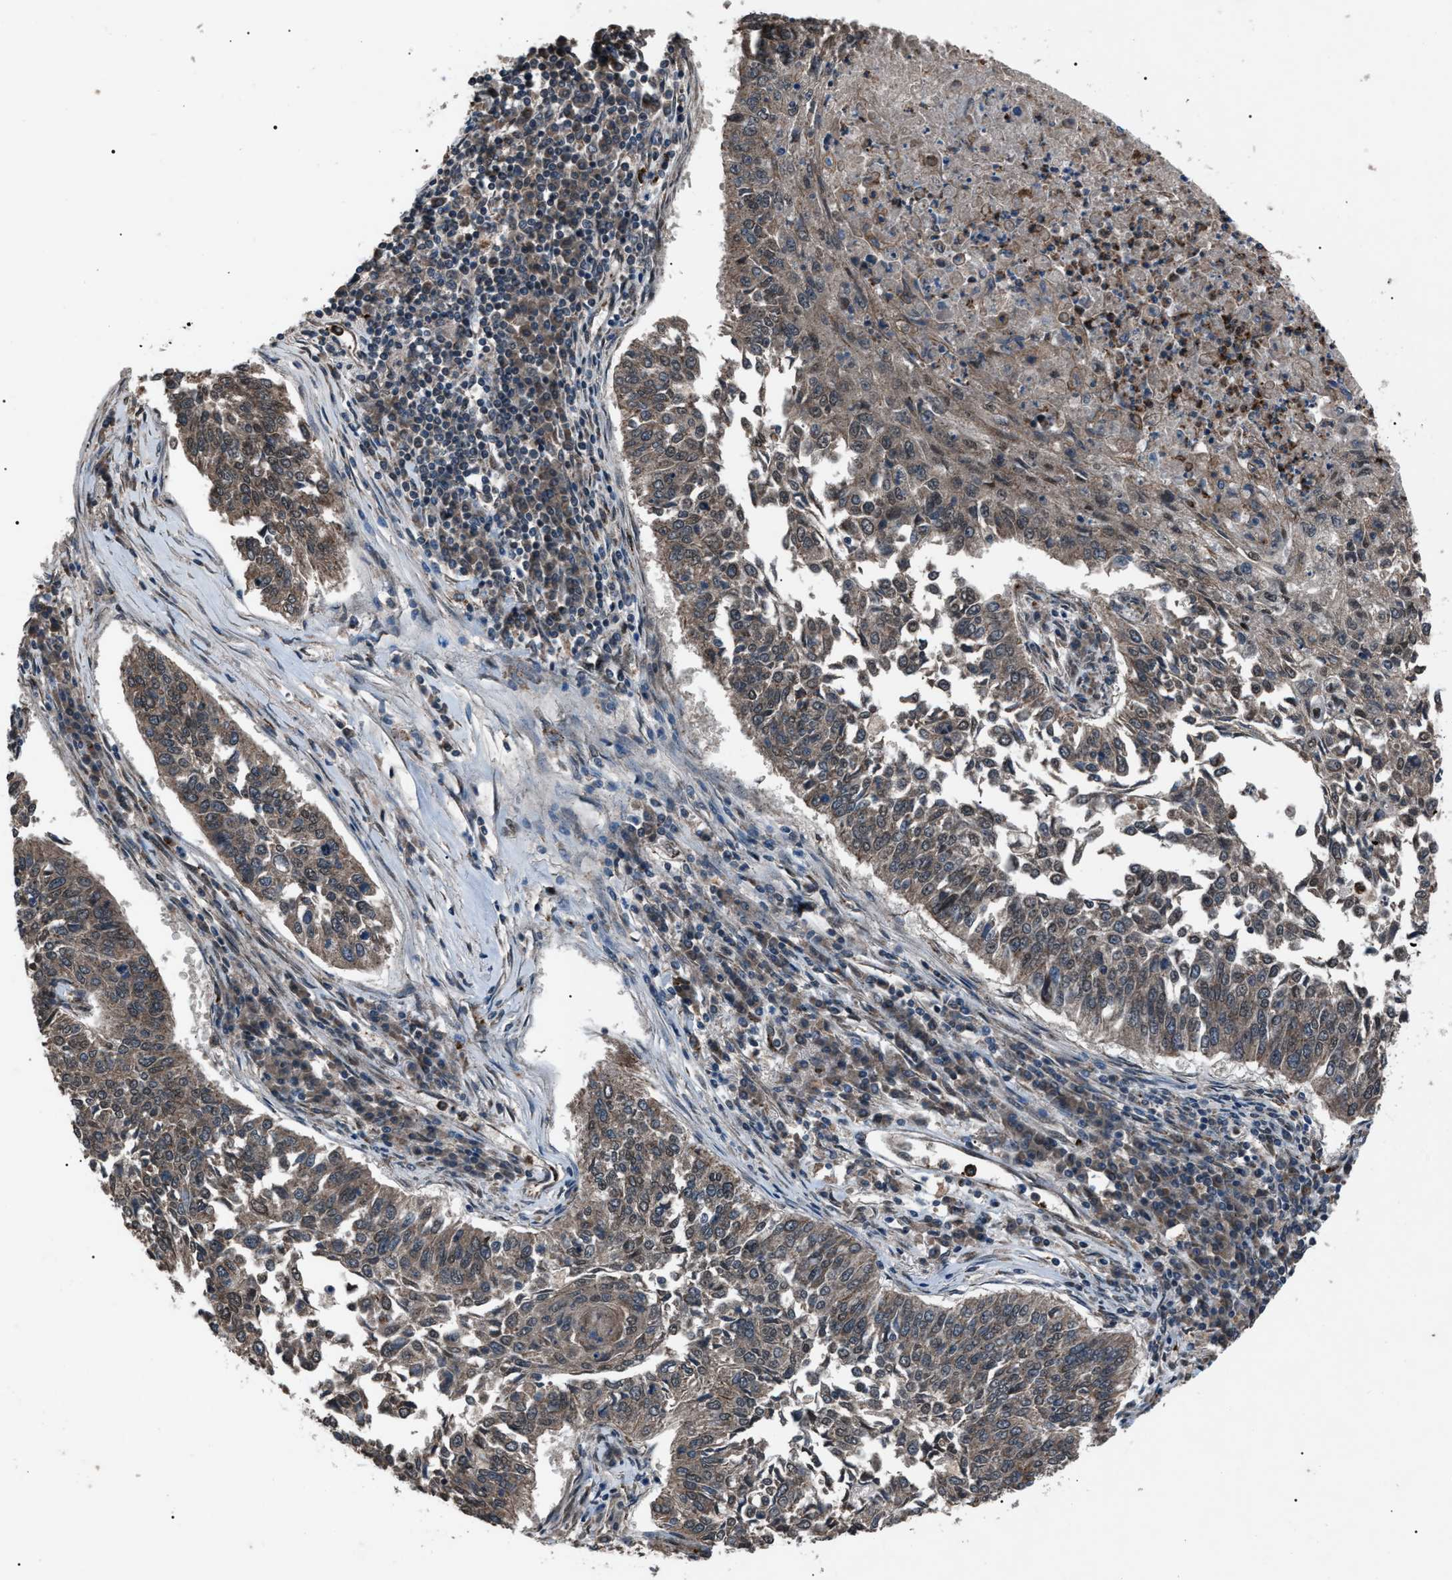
{"staining": {"intensity": "weak", "quantity": "25%-75%", "location": "cytoplasmic/membranous"}, "tissue": "lung cancer", "cell_type": "Tumor cells", "image_type": "cancer", "snomed": [{"axis": "morphology", "description": "Normal tissue, NOS"}, {"axis": "morphology", "description": "Squamous cell carcinoma, NOS"}, {"axis": "topography", "description": "Cartilage tissue"}, {"axis": "topography", "description": "Bronchus"}, {"axis": "topography", "description": "Lung"}], "caption": "Human lung cancer (squamous cell carcinoma) stained for a protein (brown) demonstrates weak cytoplasmic/membranous positive positivity in about 25%-75% of tumor cells.", "gene": "ZFAND2A", "patient": {"sex": "female", "age": 49}}